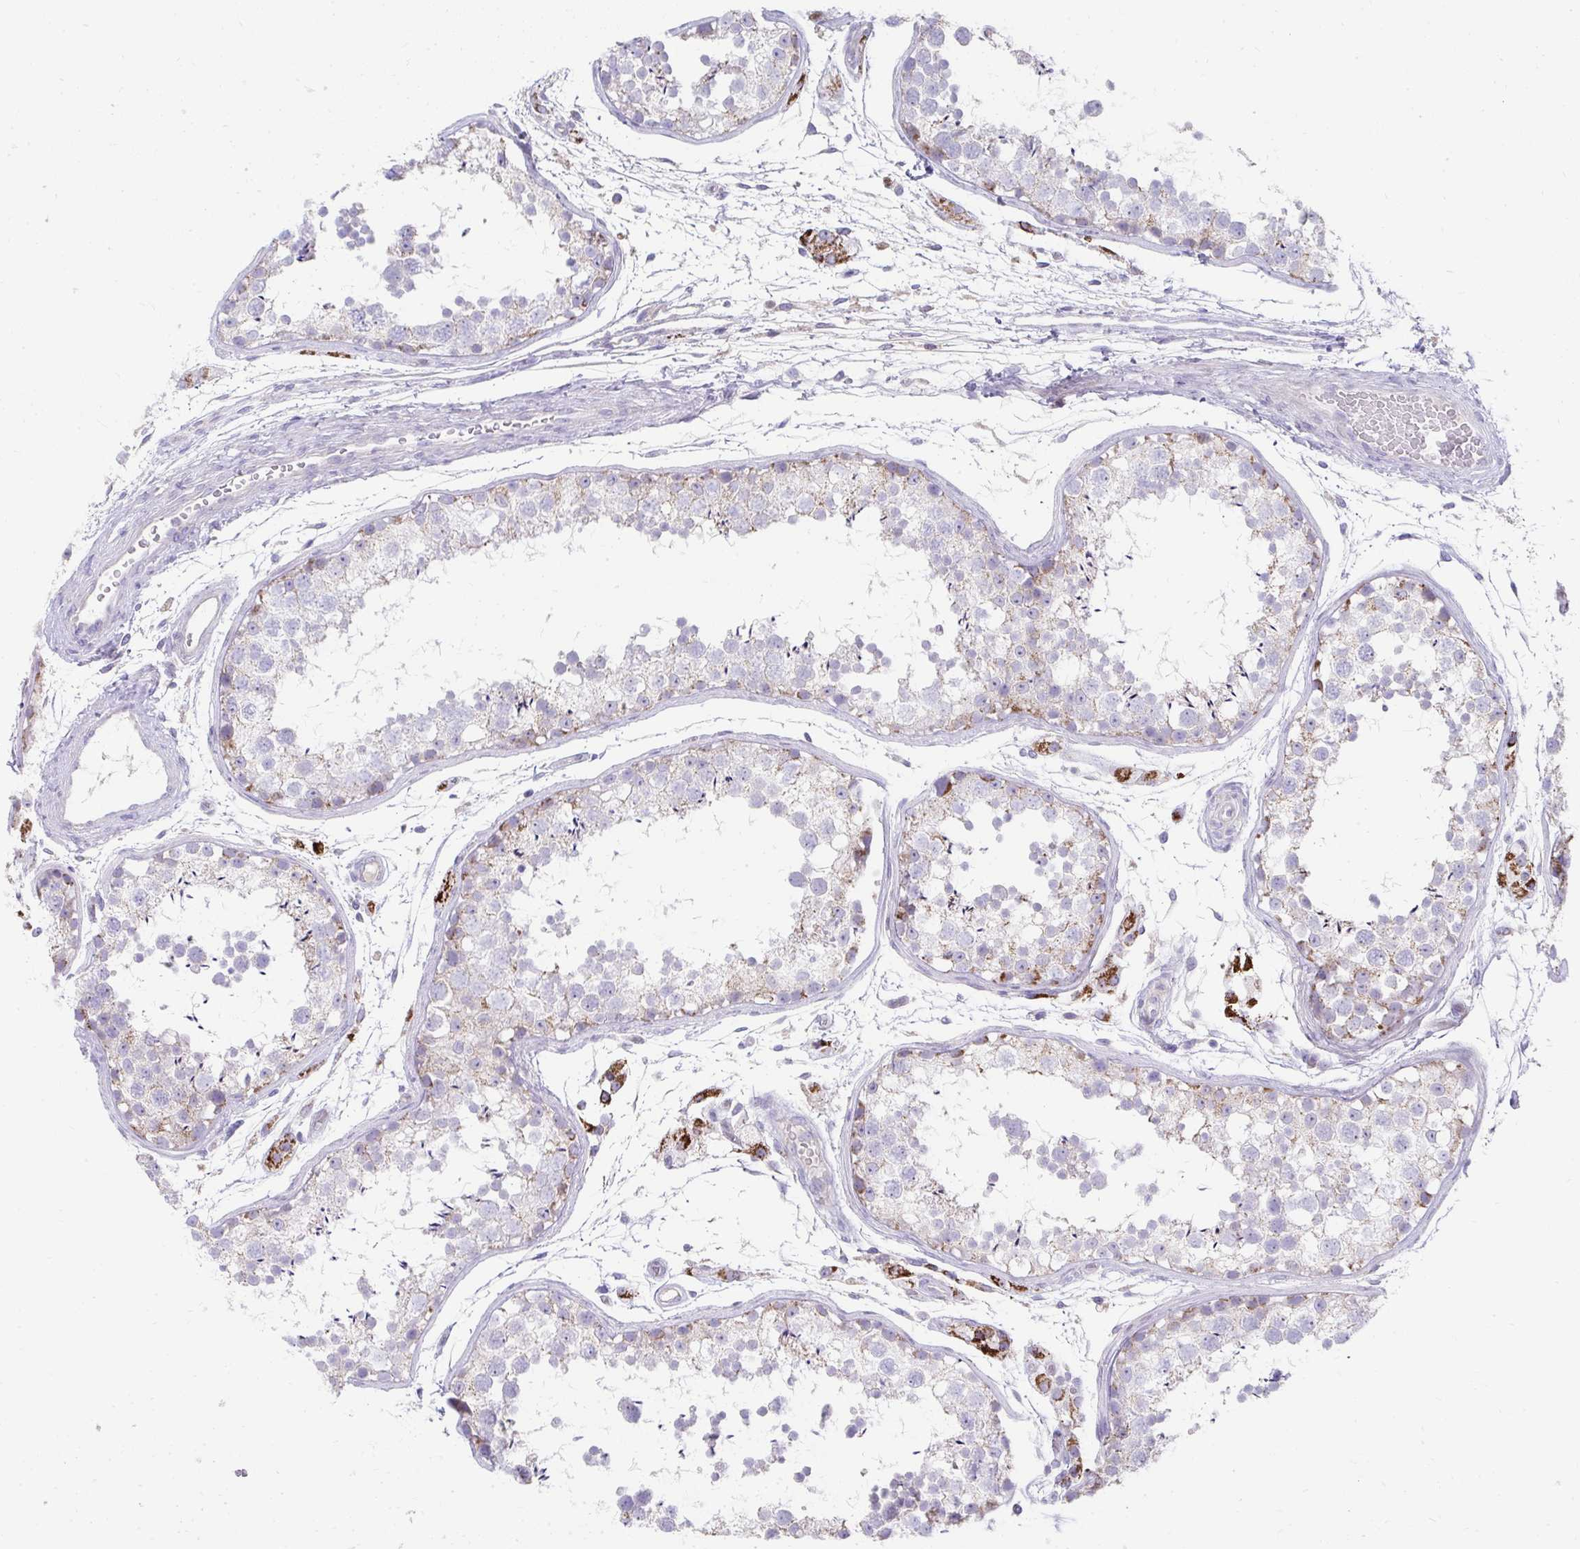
{"staining": {"intensity": "moderate", "quantity": "<25%", "location": "cytoplasmic/membranous"}, "tissue": "testis", "cell_type": "Cells in seminiferous ducts", "image_type": "normal", "snomed": [{"axis": "morphology", "description": "Normal tissue, NOS"}, {"axis": "topography", "description": "Testis"}], "caption": "A low amount of moderate cytoplasmic/membranous positivity is present in approximately <25% of cells in seminiferous ducts in benign testis.", "gene": "PRRG3", "patient": {"sex": "male", "age": 29}}